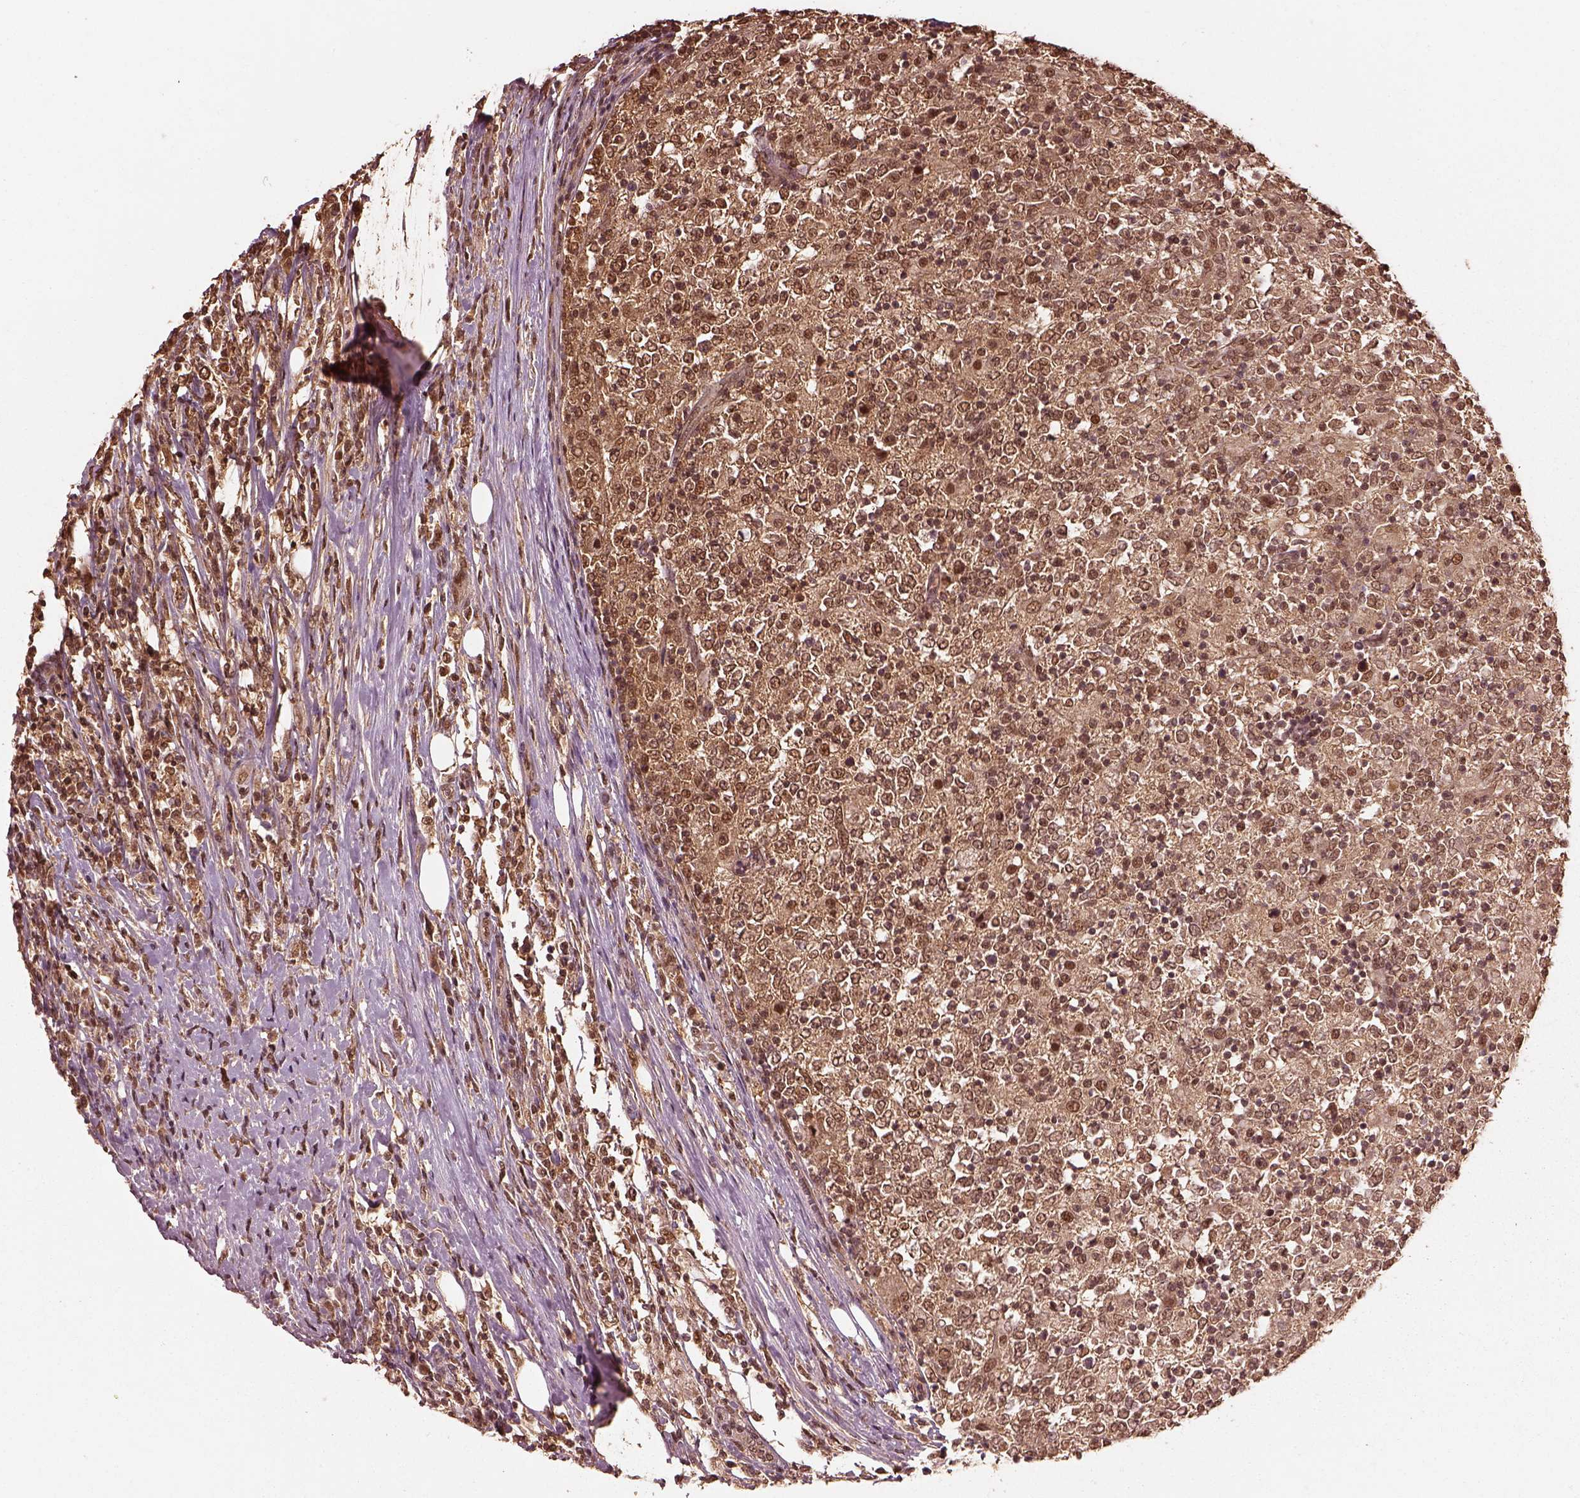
{"staining": {"intensity": "moderate", "quantity": "25%-75%", "location": "cytoplasmic/membranous,nuclear"}, "tissue": "lymphoma", "cell_type": "Tumor cells", "image_type": "cancer", "snomed": [{"axis": "morphology", "description": "Malignant lymphoma, non-Hodgkin's type, High grade"}, {"axis": "topography", "description": "Lymph node"}], "caption": "Tumor cells demonstrate moderate cytoplasmic/membranous and nuclear expression in approximately 25%-75% of cells in lymphoma. Ihc stains the protein in brown and the nuclei are stained blue.", "gene": "PSMC5", "patient": {"sex": "female", "age": 84}}